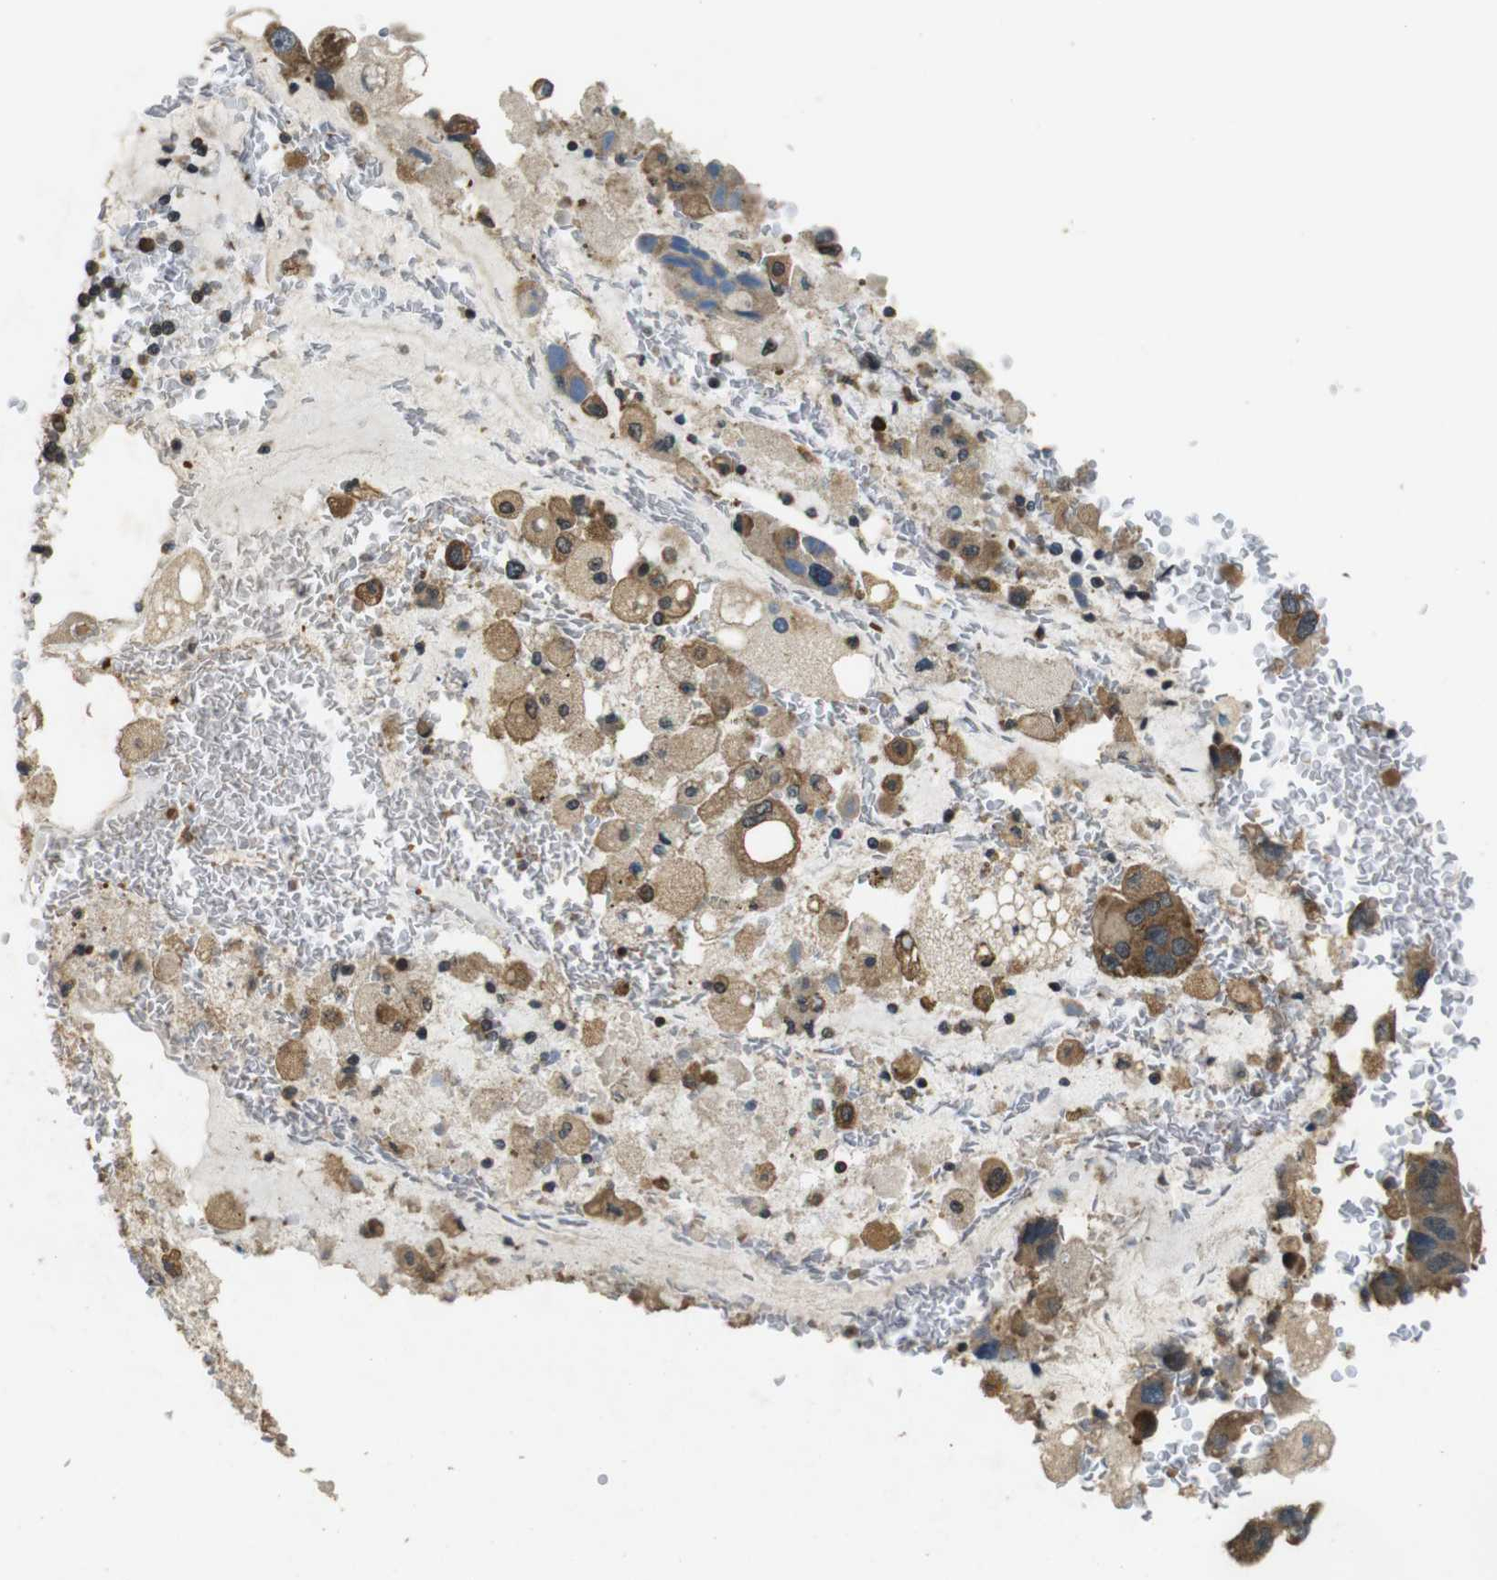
{"staining": {"intensity": "moderate", "quantity": ">75%", "location": "cytoplasmic/membranous"}, "tissue": "bronchus", "cell_type": "Respiratory epithelial cells", "image_type": "normal", "snomed": [{"axis": "morphology", "description": "Normal tissue, NOS"}, {"axis": "morphology", "description": "Adenocarcinoma, NOS"}, {"axis": "morphology", "description": "Adenocarcinoma, metastatic, NOS"}, {"axis": "topography", "description": "Lymph node"}, {"axis": "topography", "description": "Bronchus"}, {"axis": "topography", "description": "Lung"}], "caption": "The photomicrograph displays immunohistochemical staining of benign bronchus. There is moderate cytoplasmic/membranous staining is appreciated in approximately >75% of respiratory epithelial cells.", "gene": "BNIP3", "patient": {"sex": "female", "age": 54}}